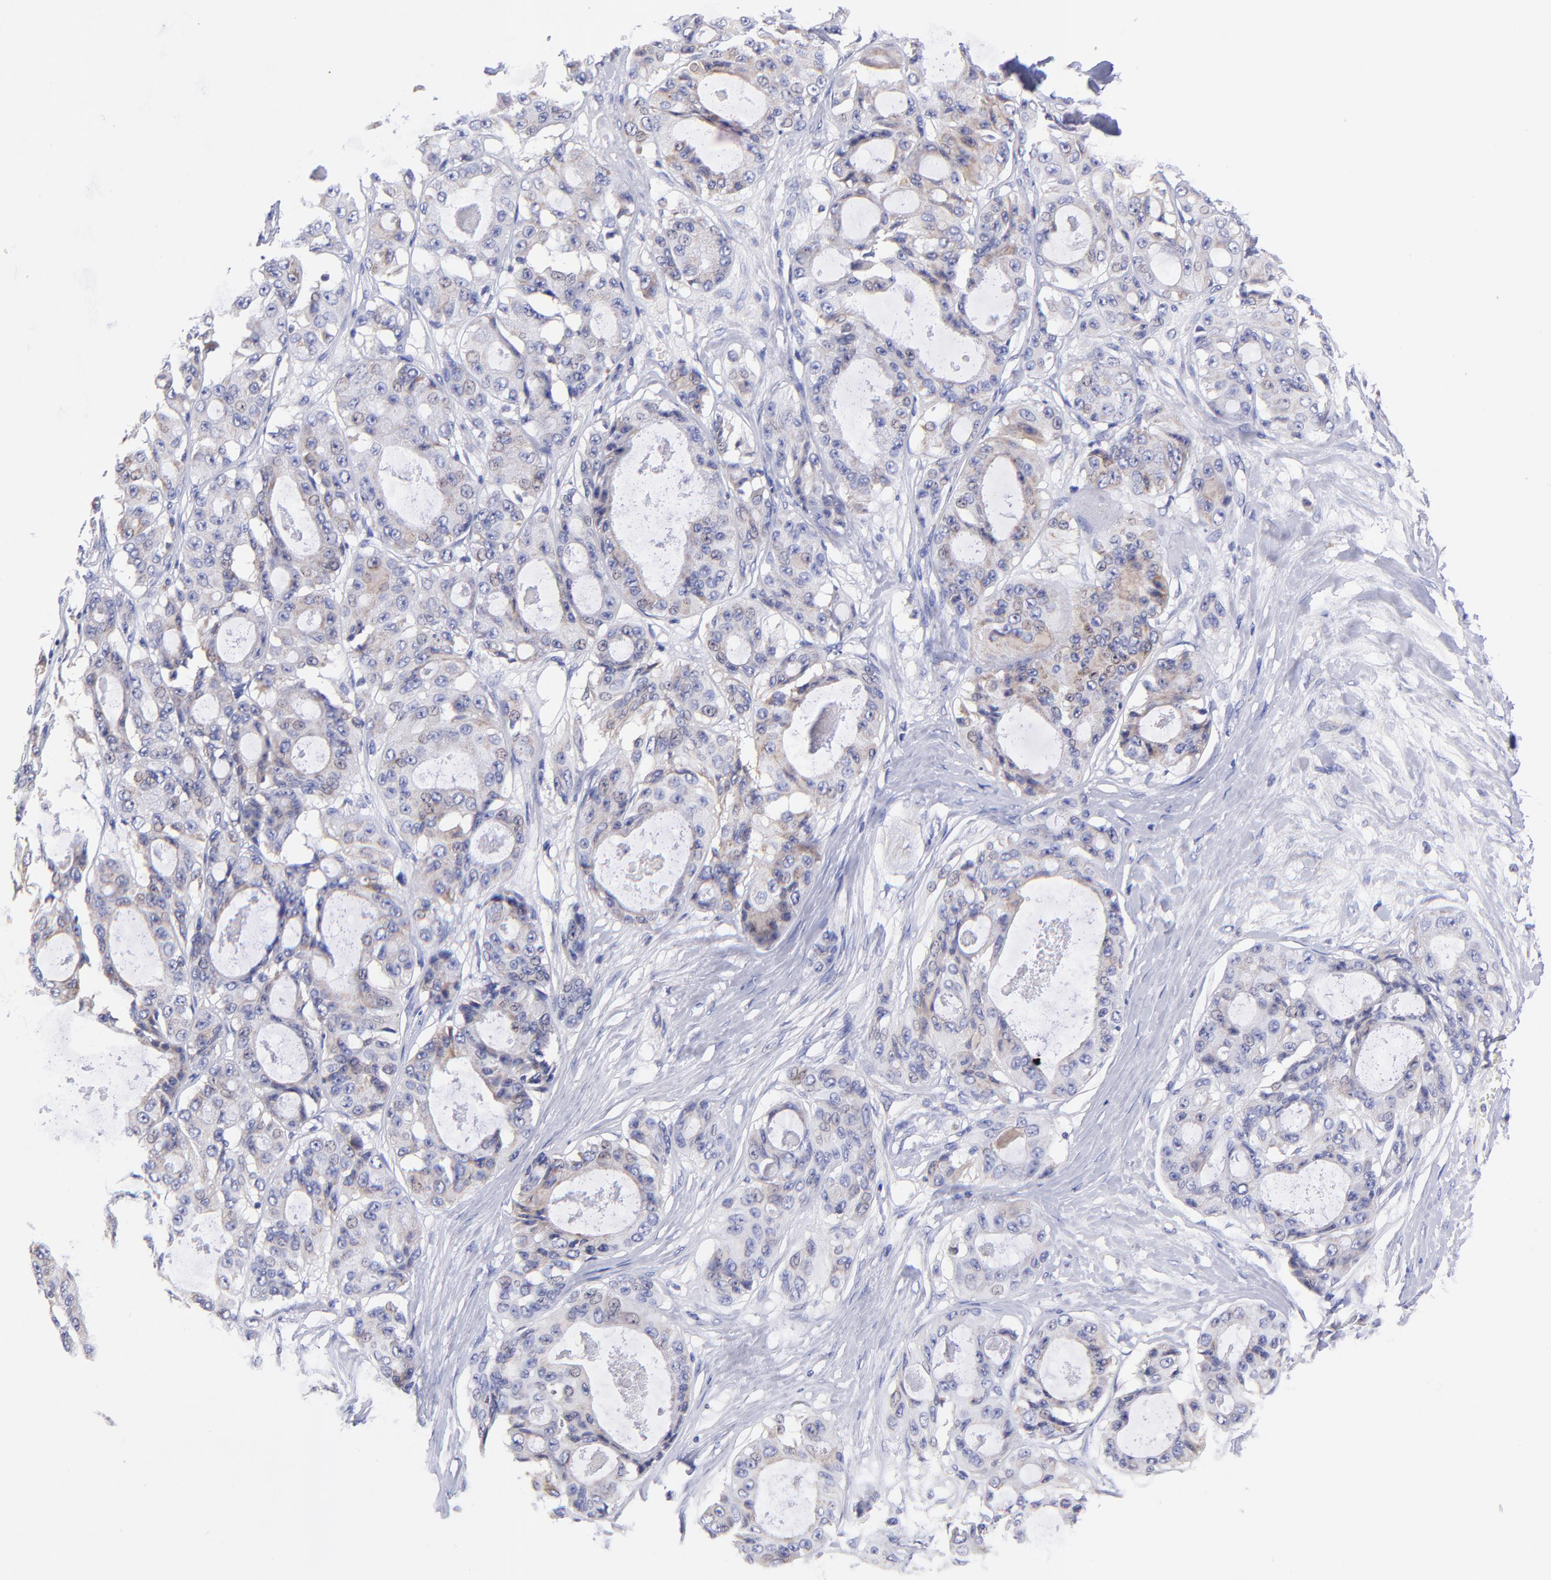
{"staining": {"intensity": "weak", "quantity": "<25%", "location": "cytoplasmic/membranous"}, "tissue": "ovarian cancer", "cell_type": "Tumor cells", "image_type": "cancer", "snomed": [{"axis": "morphology", "description": "Carcinoma, endometroid"}, {"axis": "topography", "description": "Ovary"}], "caption": "Immunohistochemistry image of neoplastic tissue: human endometroid carcinoma (ovarian) stained with DAB displays no significant protein staining in tumor cells.", "gene": "NDUFB7", "patient": {"sex": "female", "age": 61}}